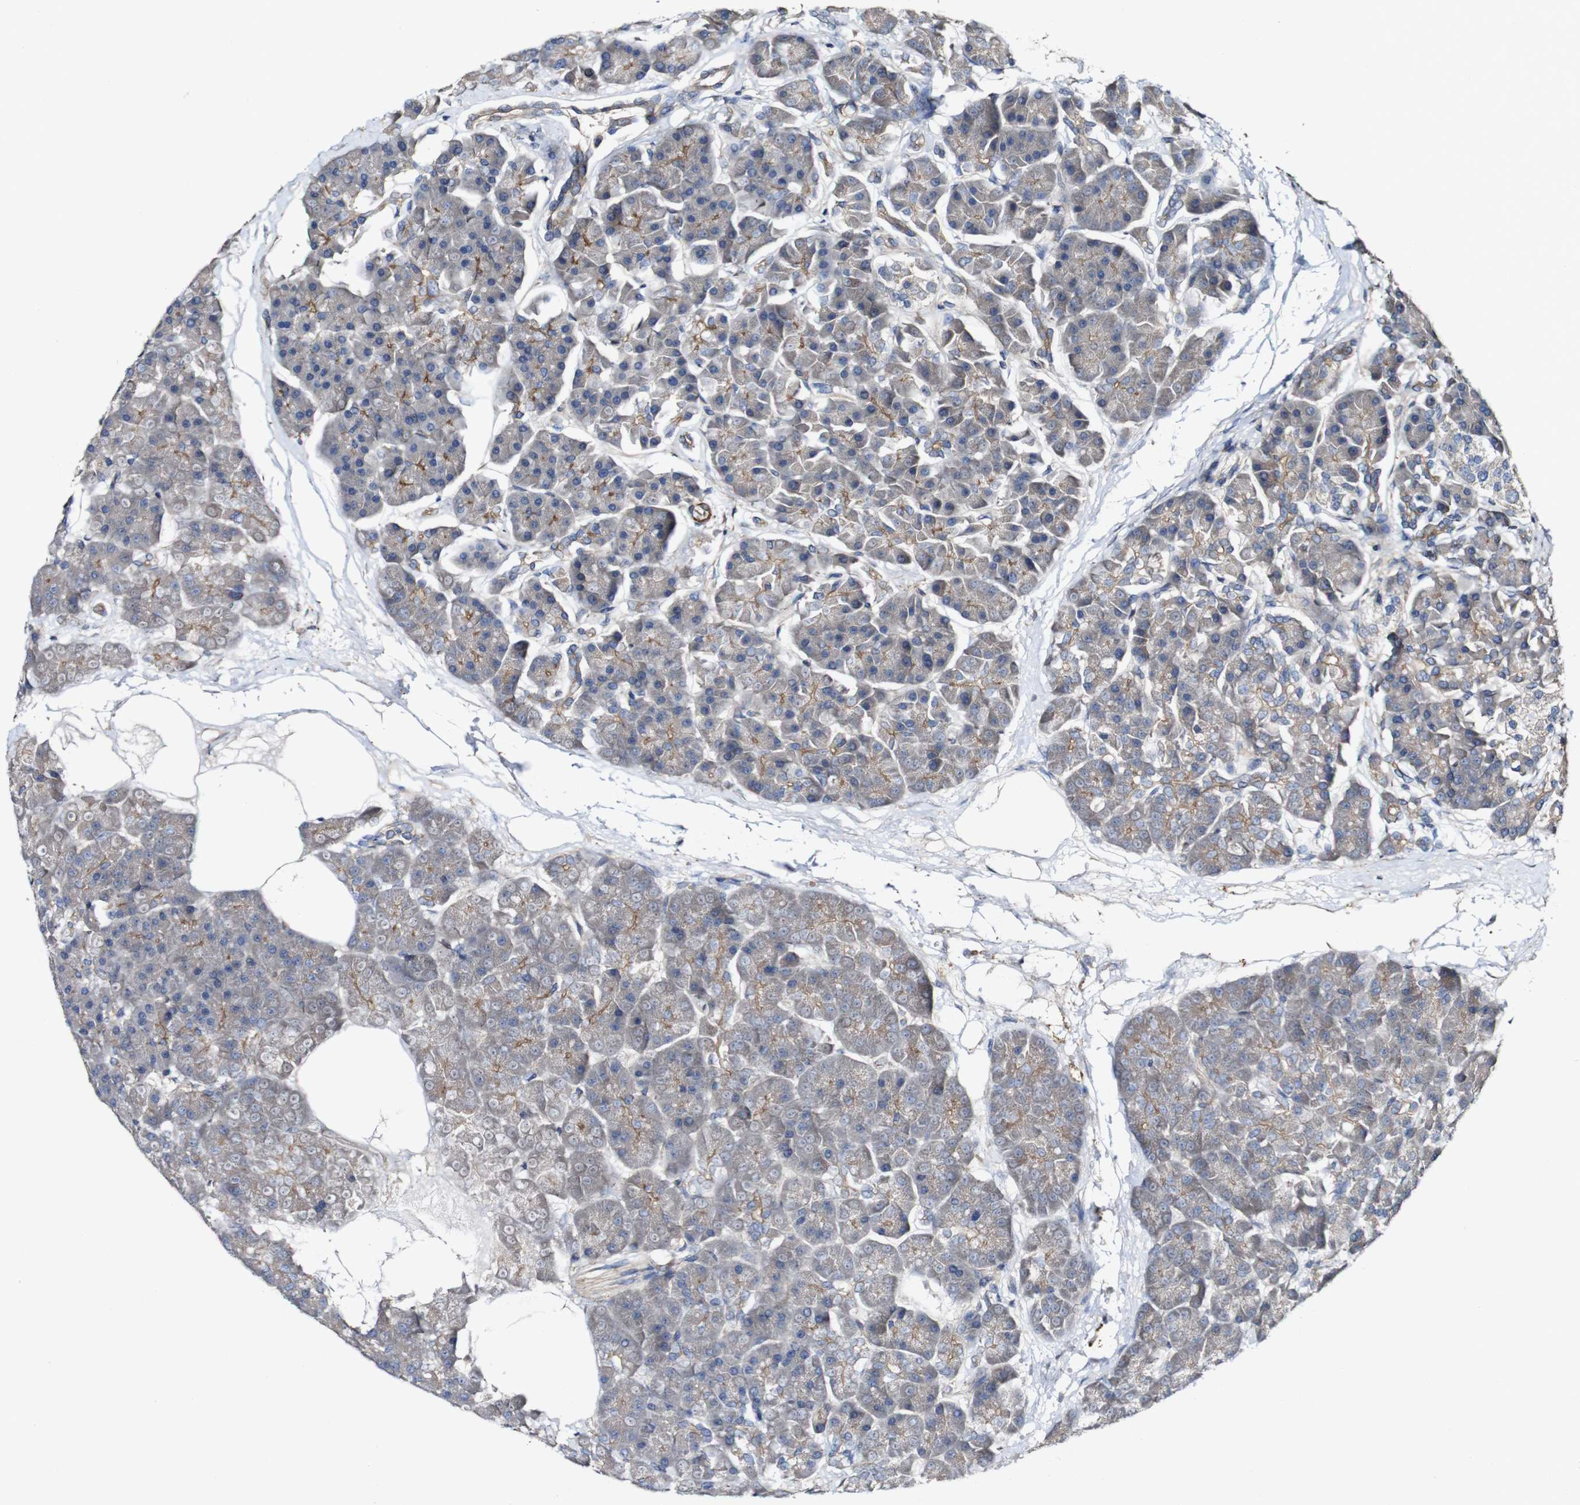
{"staining": {"intensity": "moderate", "quantity": "<25%", "location": "cytoplasmic/membranous"}, "tissue": "pancreas", "cell_type": "Exocrine glandular cells", "image_type": "normal", "snomed": [{"axis": "morphology", "description": "Normal tissue, NOS"}, {"axis": "topography", "description": "Pancreas"}], "caption": "Brown immunohistochemical staining in benign human pancreas reveals moderate cytoplasmic/membranous positivity in approximately <25% of exocrine glandular cells. The protein of interest is stained brown, and the nuclei are stained in blue (DAB (3,3'-diaminobenzidine) IHC with brightfield microscopy, high magnification).", "gene": "GSDME", "patient": {"sex": "female", "age": 70}}